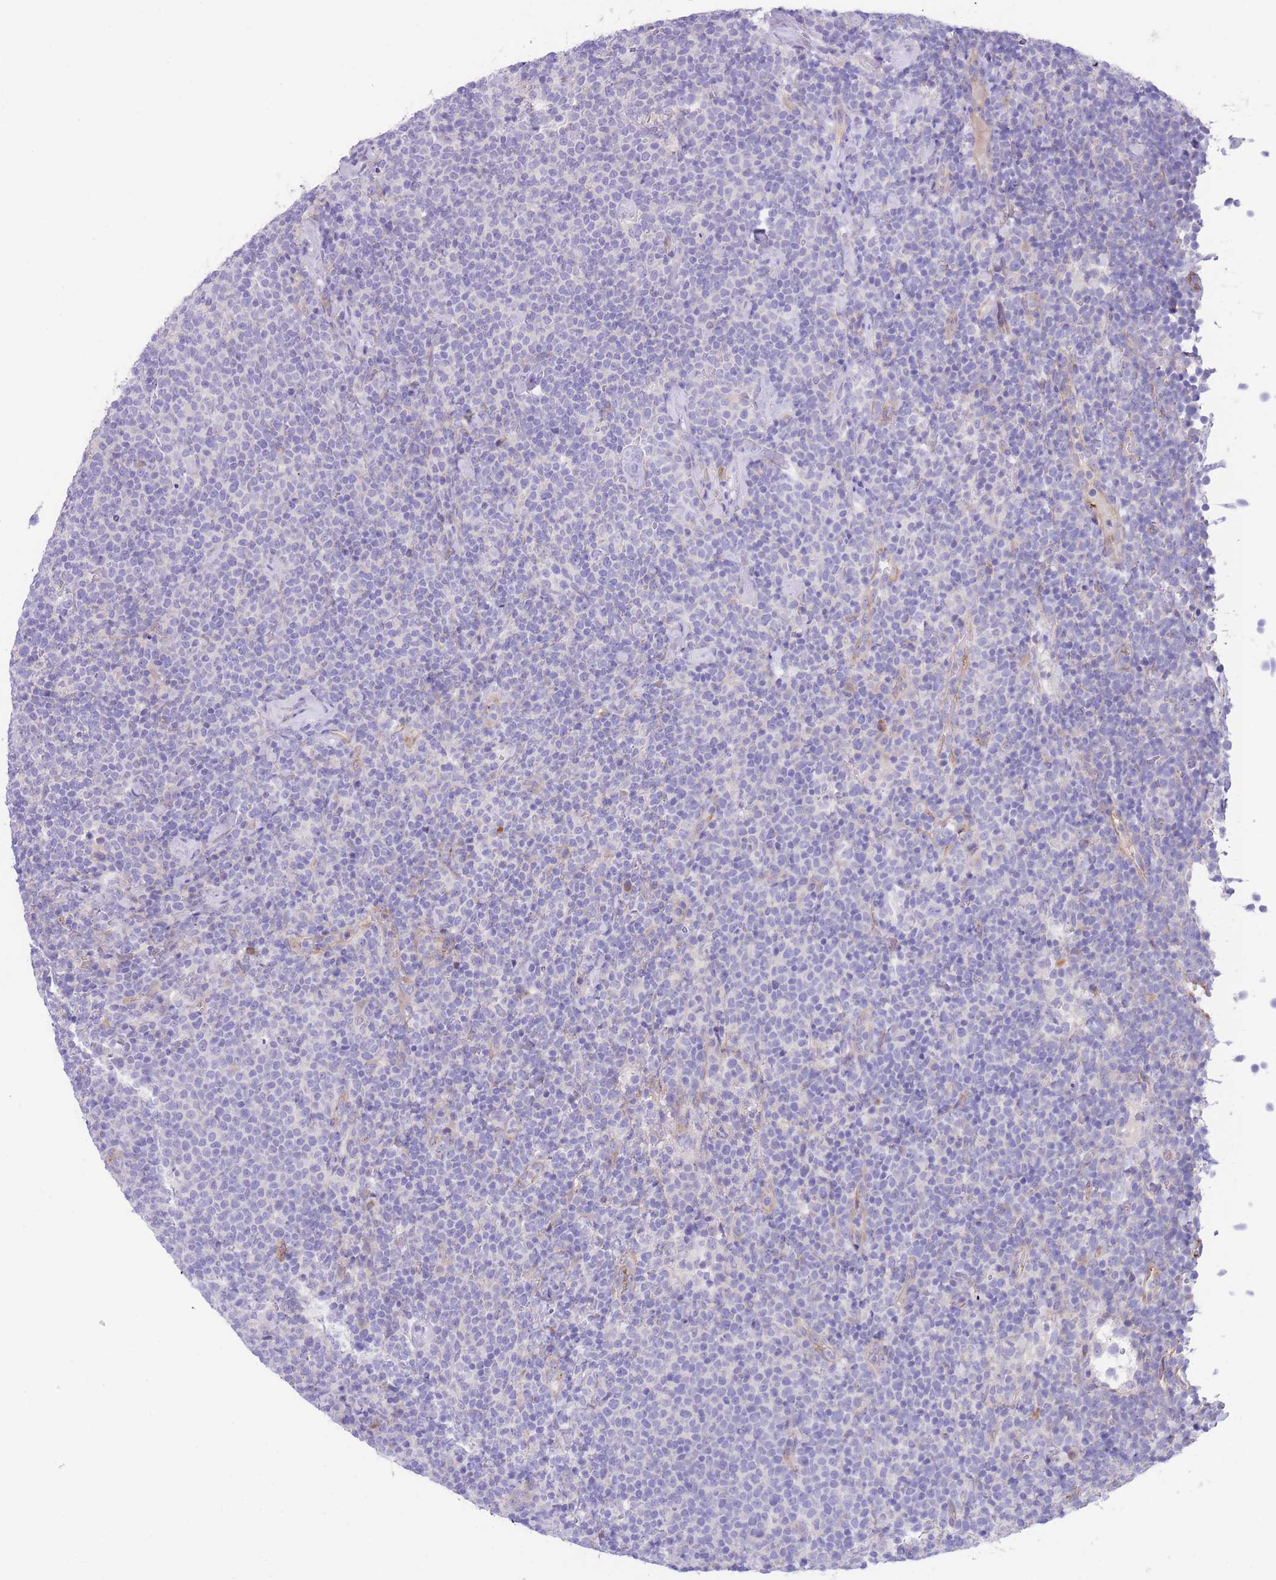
{"staining": {"intensity": "negative", "quantity": "none", "location": "none"}, "tissue": "lymphoma", "cell_type": "Tumor cells", "image_type": "cancer", "snomed": [{"axis": "morphology", "description": "Malignant lymphoma, non-Hodgkin's type, High grade"}, {"axis": "topography", "description": "Lymph node"}], "caption": "This is a histopathology image of IHC staining of malignant lymphoma, non-Hodgkin's type (high-grade), which shows no expression in tumor cells.", "gene": "DET1", "patient": {"sex": "male", "age": 61}}